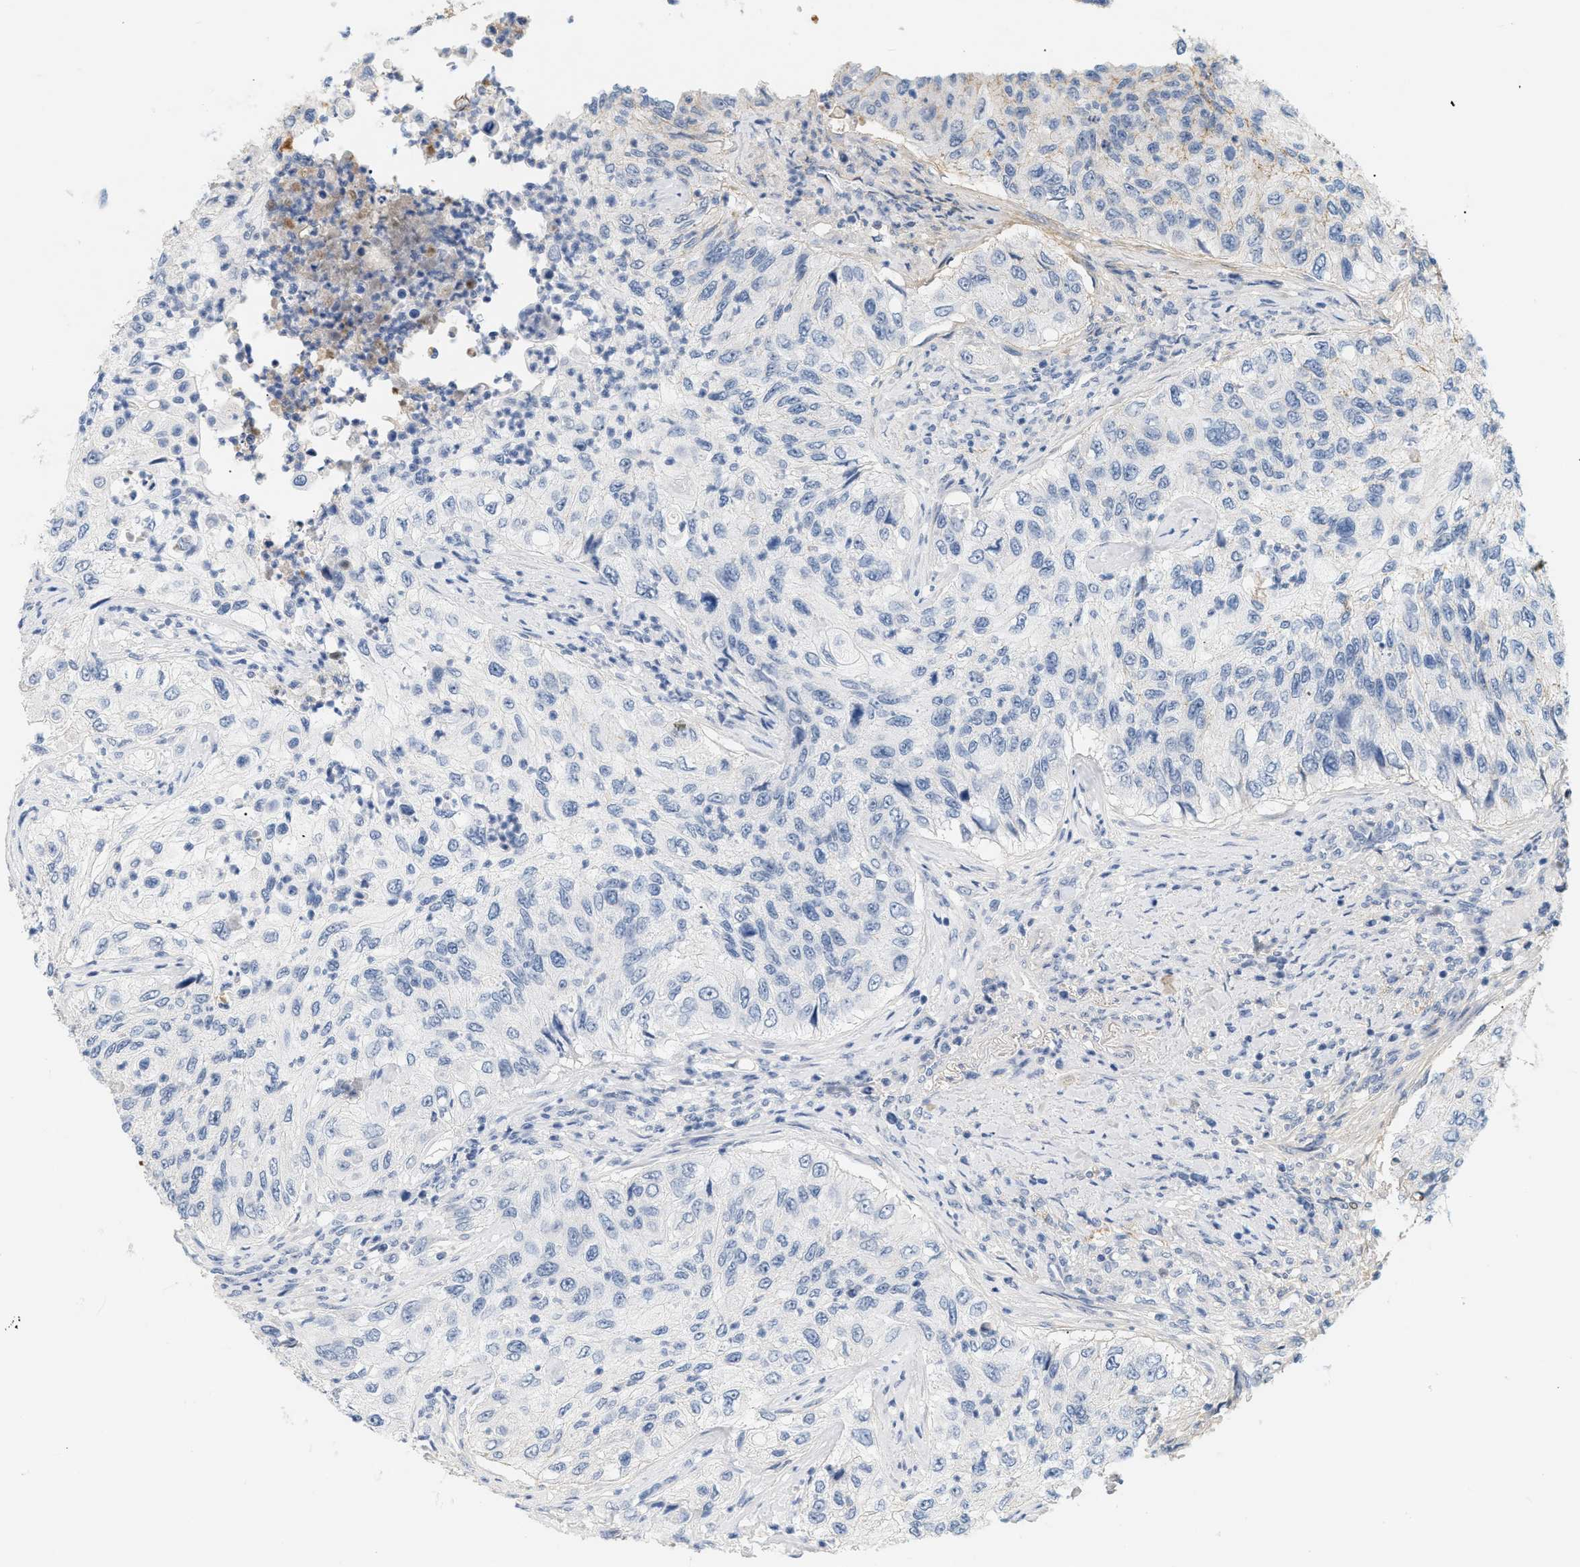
{"staining": {"intensity": "negative", "quantity": "none", "location": "none"}, "tissue": "urothelial cancer", "cell_type": "Tumor cells", "image_type": "cancer", "snomed": [{"axis": "morphology", "description": "Urothelial carcinoma, High grade"}, {"axis": "topography", "description": "Urinary bladder"}], "caption": "The photomicrograph demonstrates no significant positivity in tumor cells of urothelial cancer.", "gene": "CFH", "patient": {"sex": "female", "age": 60}}